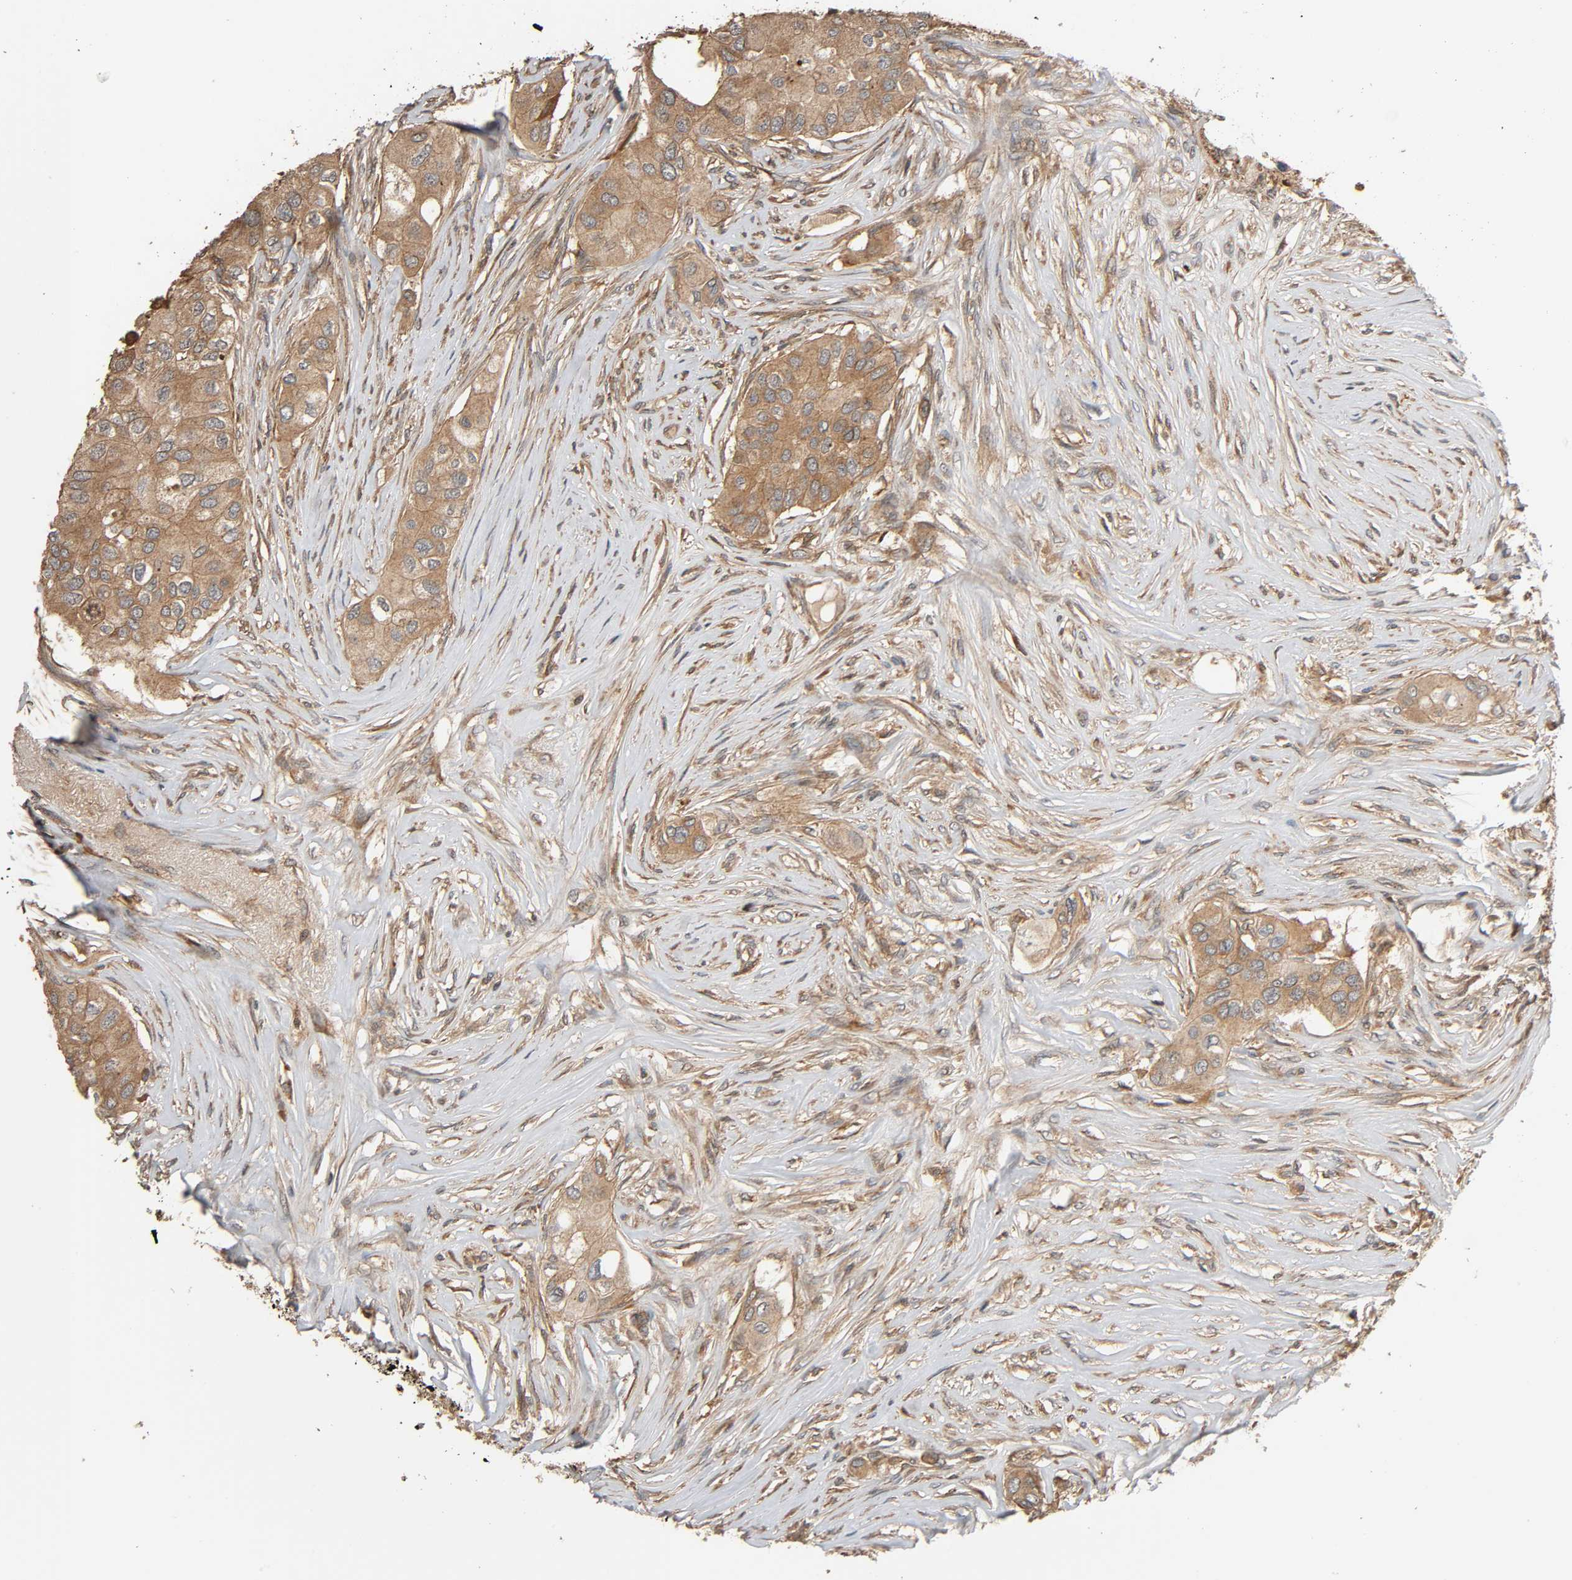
{"staining": {"intensity": "moderate", "quantity": ">75%", "location": "cytoplasmic/membranous"}, "tissue": "breast cancer", "cell_type": "Tumor cells", "image_type": "cancer", "snomed": [{"axis": "morphology", "description": "Normal tissue, NOS"}, {"axis": "morphology", "description": "Duct carcinoma"}, {"axis": "topography", "description": "Breast"}], "caption": "Immunohistochemistry (IHC) (DAB) staining of human breast cancer demonstrates moderate cytoplasmic/membranous protein positivity in approximately >75% of tumor cells.", "gene": "MAP3K8", "patient": {"sex": "female", "age": 49}}